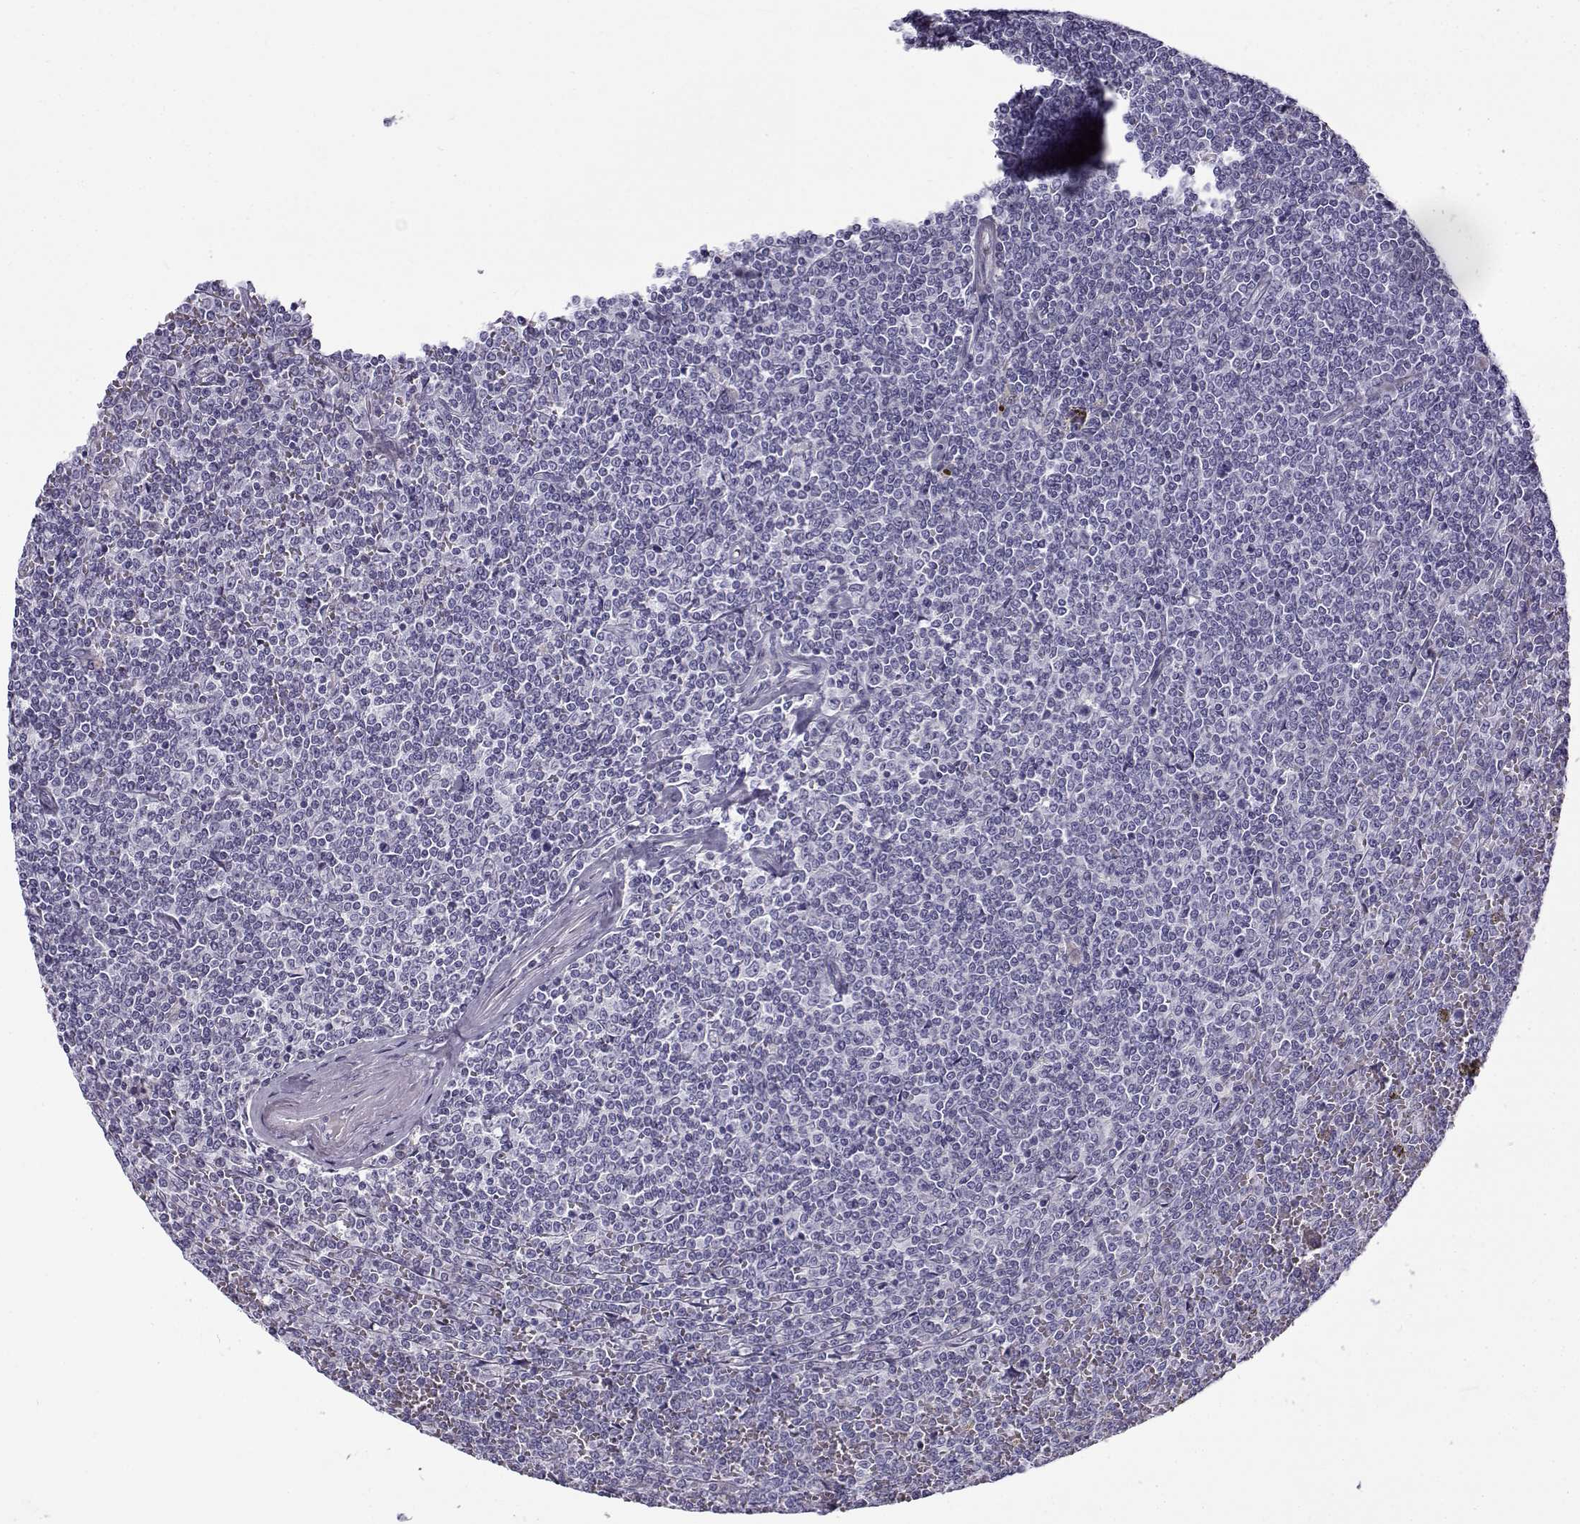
{"staining": {"intensity": "negative", "quantity": "none", "location": "none"}, "tissue": "lymphoma", "cell_type": "Tumor cells", "image_type": "cancer", "snomed": [{"axis": "morphology", "description": "Malignant lymphoma, non-Hodgkin's type, Low grade"}, {"axis": "topography", "description": "Spleen"}], "caption": "The histopathology image demonstrates no staining of tumor cells in low-grade malignant lymphoma, non-Hodgkin's type. (DAB (3,3'-diaminobenzidine) IHC, high magnification).", "gene": "GTSF1L", "patient": {"sex": "female", "age": 19}}